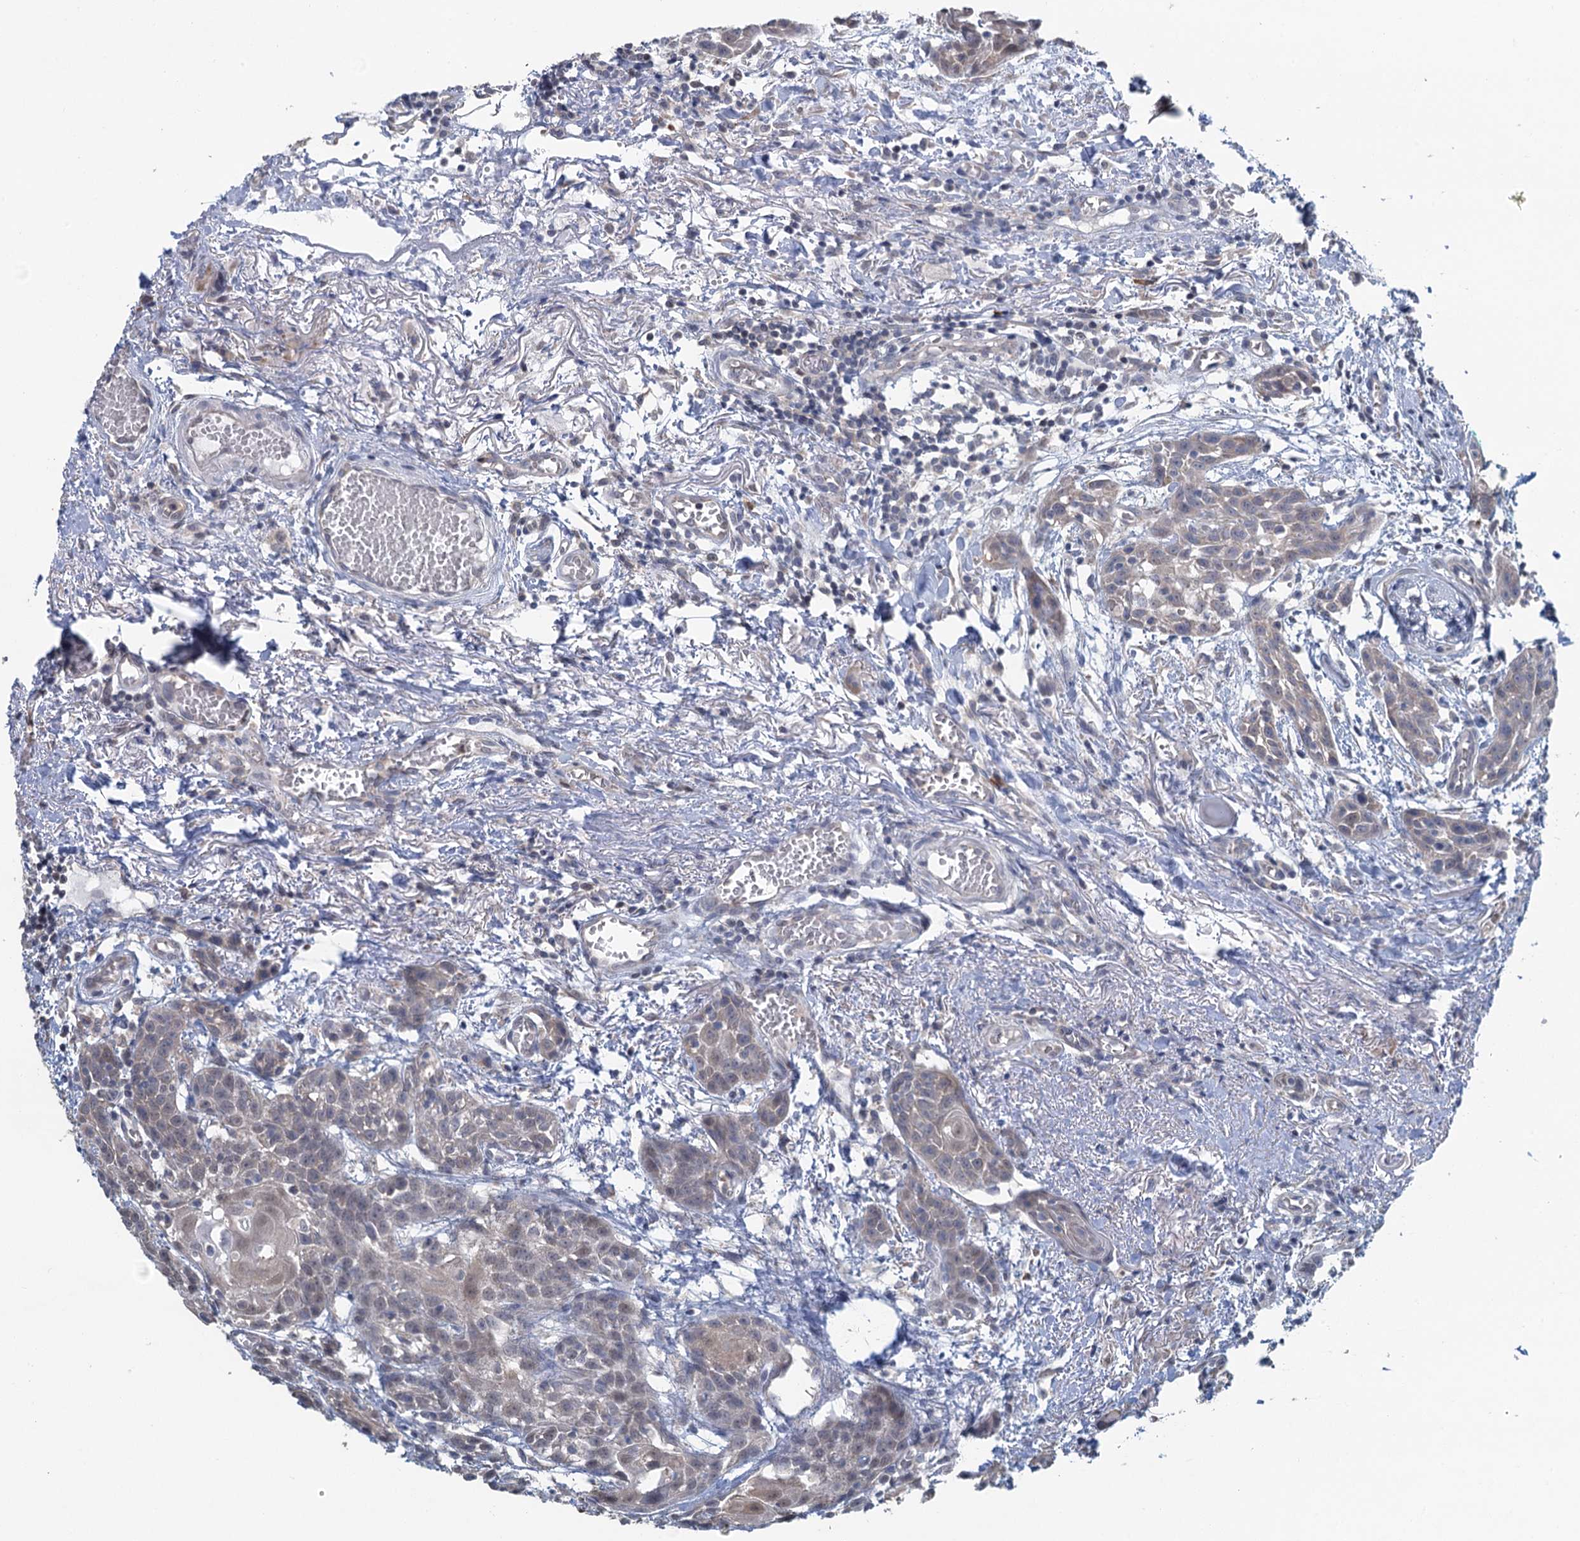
{"staining": {"intensity": "negative", "quantity": "none", "location": "none"}, "tissue": "head and neck cancer", "cell_type": "Tumor cells", "image_type": "cancer", "snomed": [{"axis": "morphology", "description": "Squamous cell carcinoma, NOS"}, {"axis": "topography", "description": "Oral tissue"}, {"axis": "topography", "description": "Head-Neck"}], "caption": "Human head and neck cancer stained for a protein using immunohistochemistry (IHC) displays no positivity in tumor cells.", "gene": "TEX35", "patient": {"sex": "female", "age": 50}}